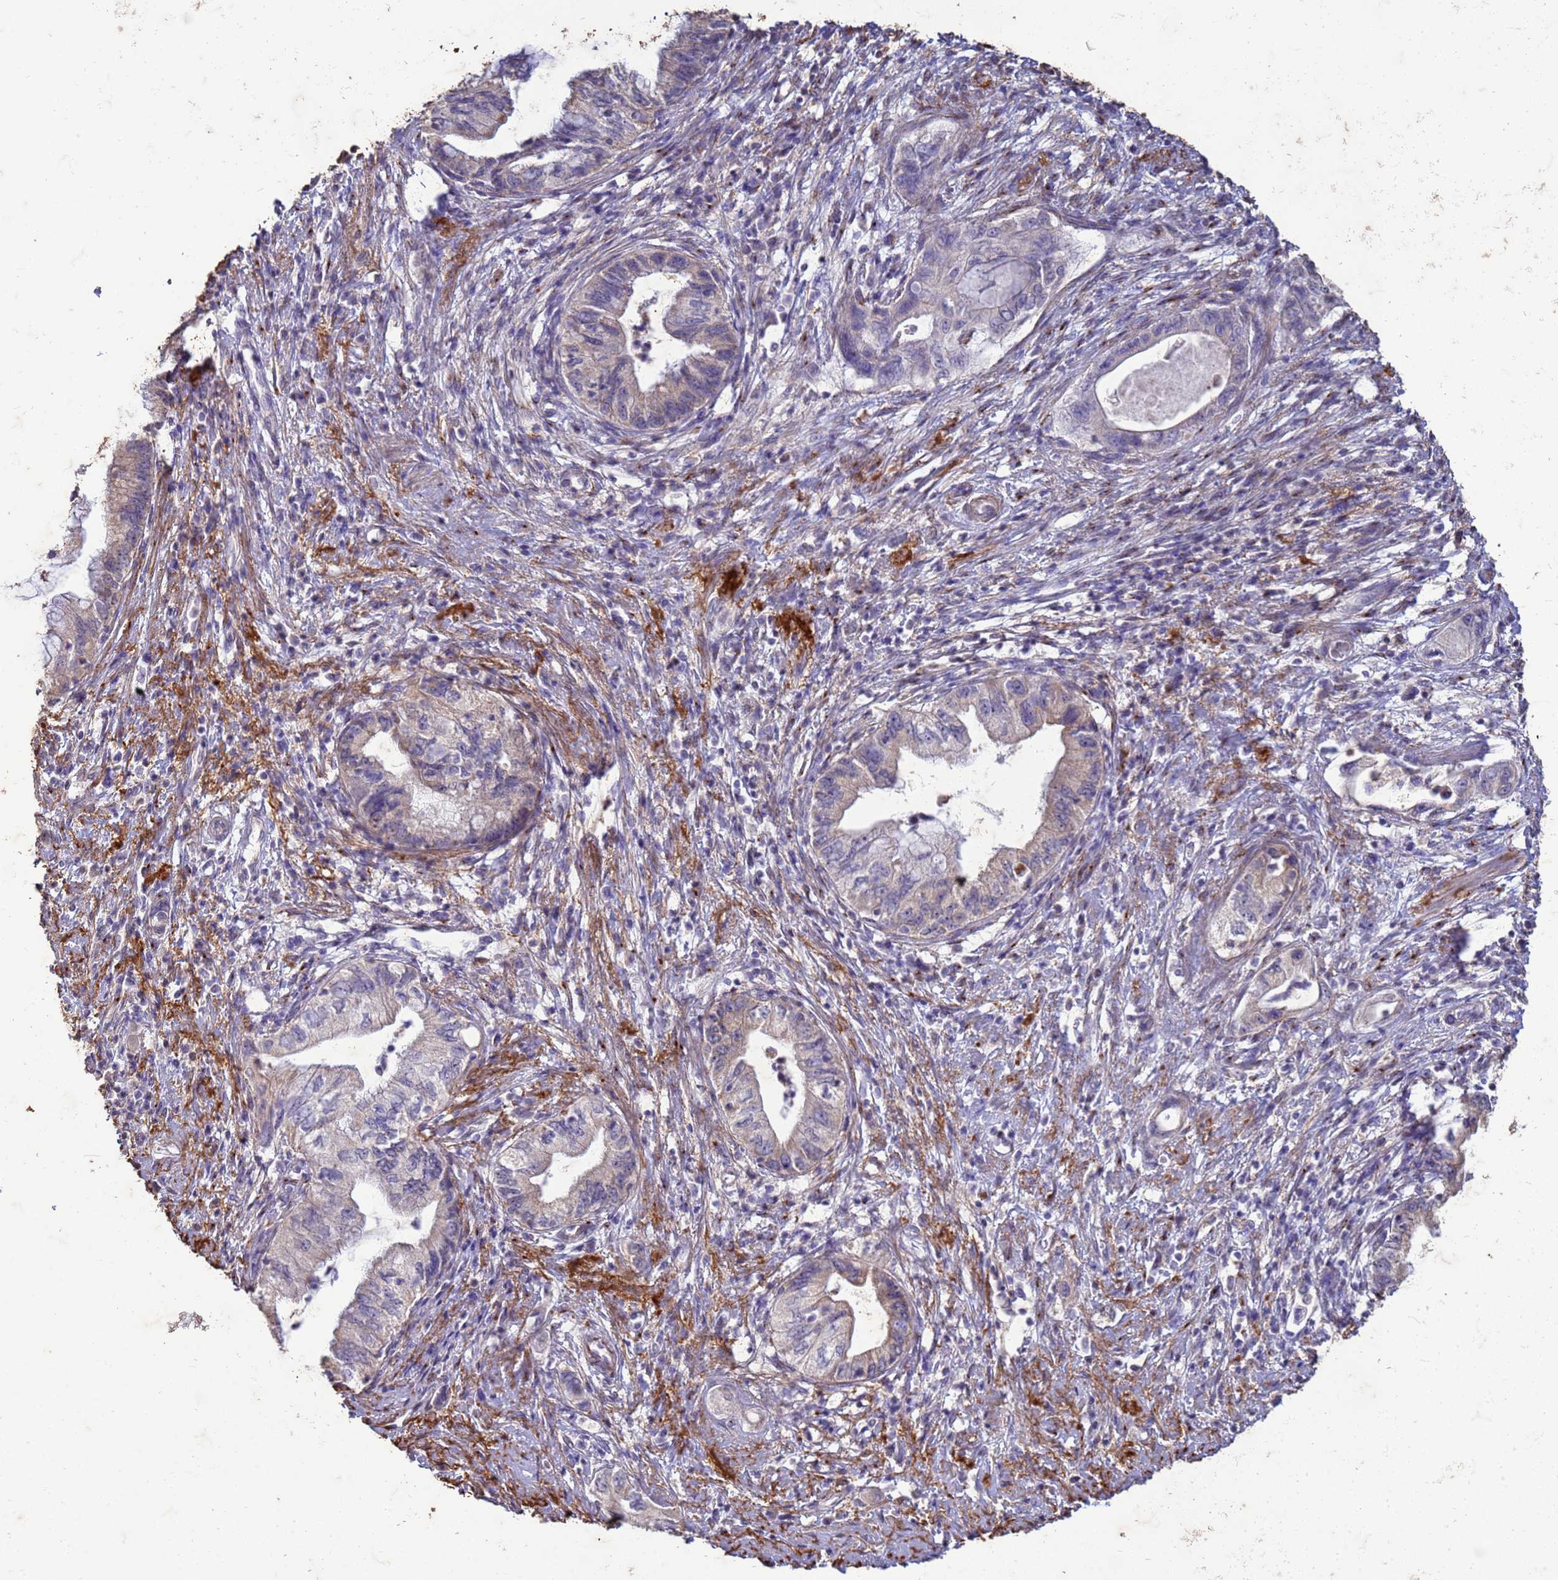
{"staining": {"intensity": "weak", "quantity": "<25%", "location": "cytoplasmic/membranous"}, "tissue": "pancreatic cancer", "cell_type": "Tumor cells", "image_type": "cancer", "snomed": [{"axis": "morphology", "description": "Adenocarcinoma, NOS"}, {"axis": "topography", "description": "Pancreas"}], "caption": "Immunohistochemistry (IHC) image of pancreatic adenocarcinoma stained for a protein (brown), which reveals no positivity in tumor cells.", "gene": "SLC25A15", "patient": {"sex": "female", "age": 73}}